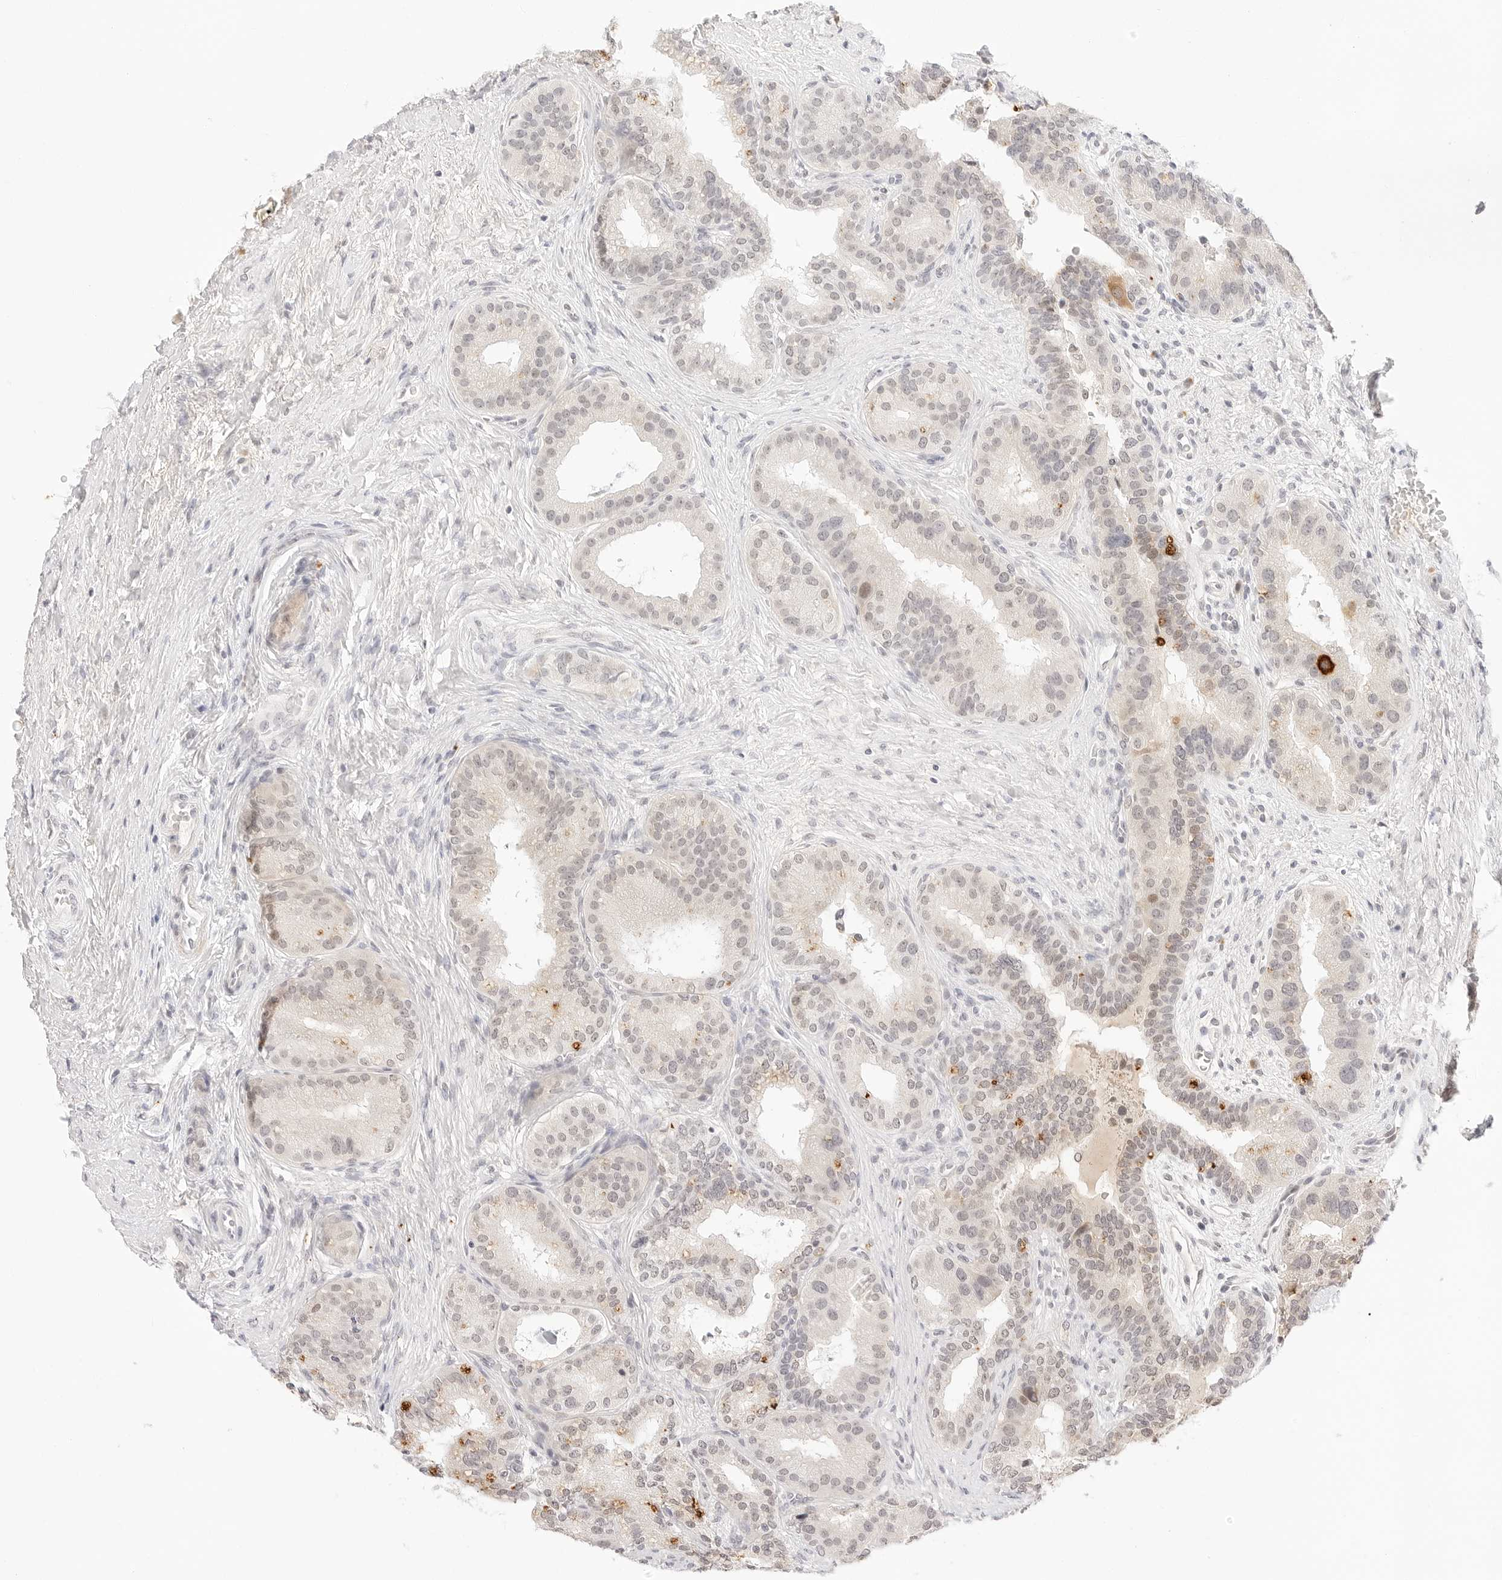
{"staining": {"intensity": "weak", "quantity": ">75%", "location": "nuclear"}, "tissue": "prostate cancer", "cell_type": "Tumor cells", "image_type": "cancer", "snomed": [{"axis": "morphology", "description": "Adenocarcinoma, High grade"}, {"axis": "topography", "description": "Prostate"}], "caption": "Immunohistochemistry of adenocarcinoma (high-grade) (prostate) displays low levels of weak nuclear staining in about >75% of tumor cells.", "gene": "XKR4", "patient": {"sex": "male", "age": 56}}